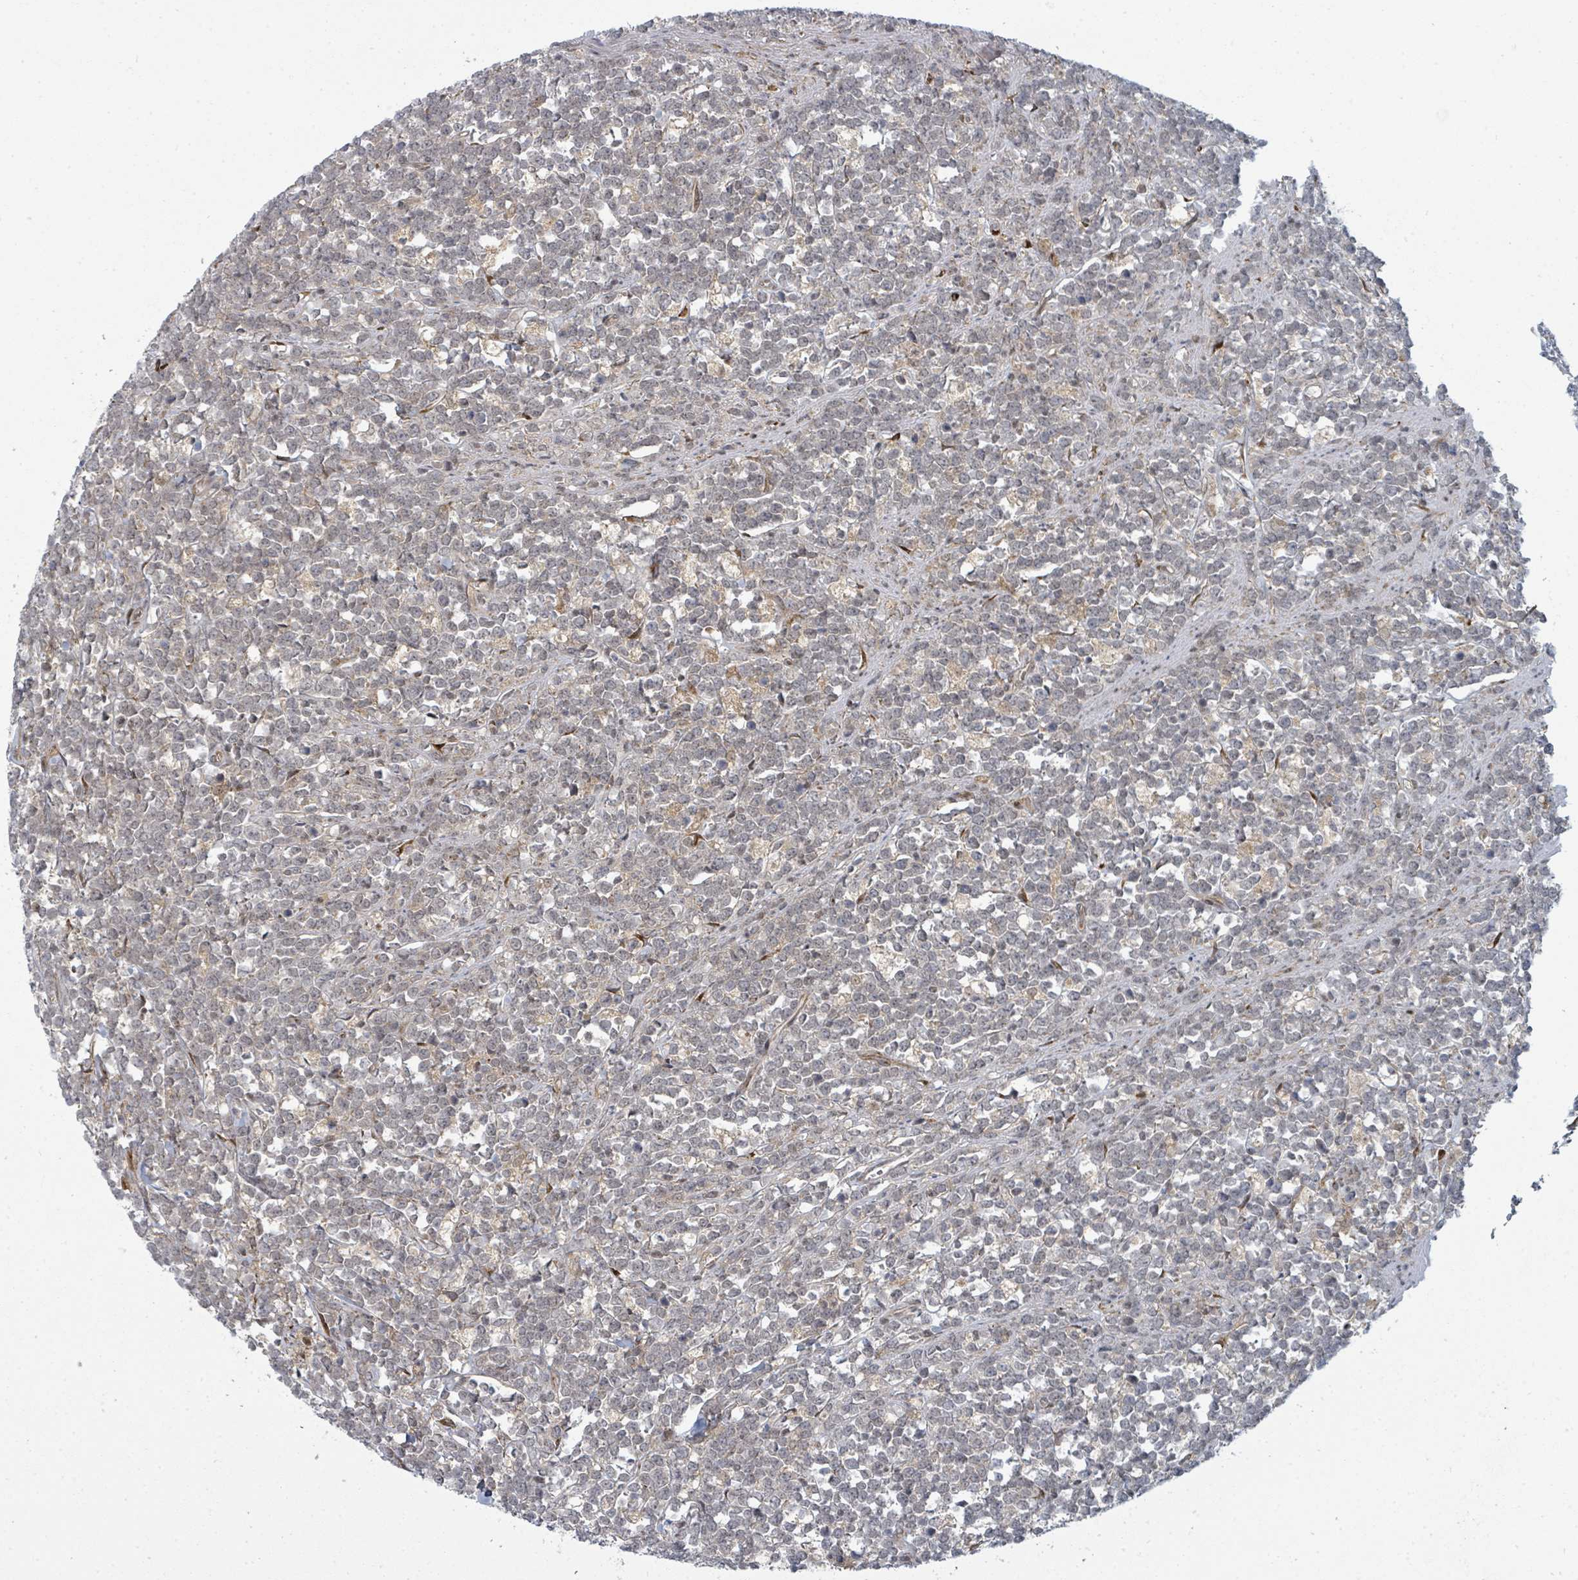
{"staining": {"intensity": "negative", "quantity": "none", "location": "none"}, "tissue": "lymphoma", "cell_type": "Tumor cells", "image_type": "cancer", "snomed": [{"axis": "morphology", "description": "Malignant lymphoma, non-Hodgkin's type, High grade"}, {"axis": "topography", "description": "Small intestine"}, {"axis": "topography", "description": "Colon"}], "caption": "There is no significant expression in tumor cells of malignant lymphoma, non-Hodgkin's type (high-grade).", "gene": "PSMG2", "patient": {"sex": "male", "age": 8}}